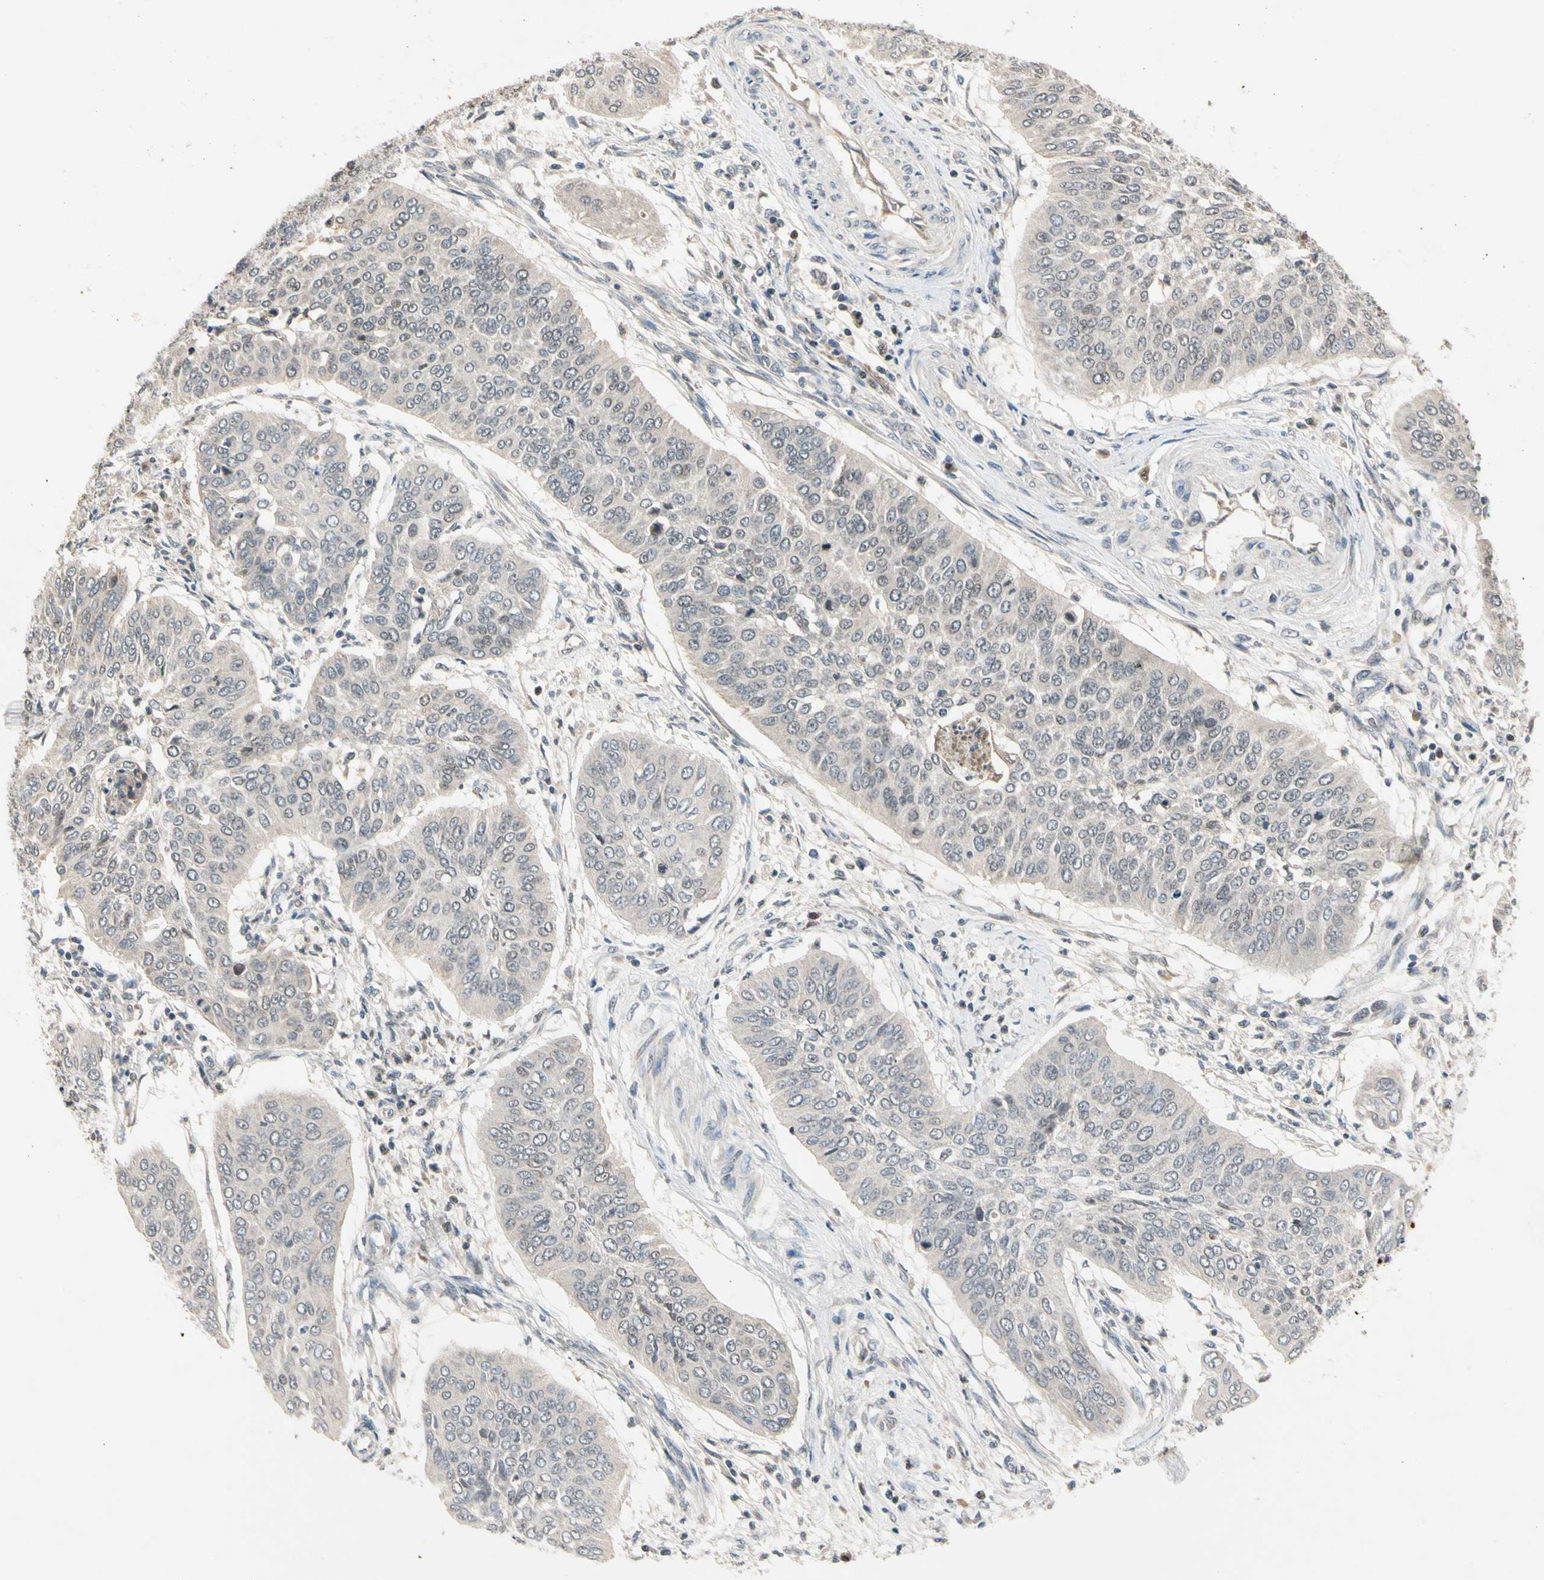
{"staining": {"intensity": "negative", "quantity": "none", "location": "none"}, "tissue": "cervical cancer", "cell_type": "Tumor cells", "image_type": "cancer", "snomed": [{"axis": "morphology", "description": "Normal tissue, NOS"}, {"axis": "morphology", "description": "Squamous cell carcinoma, NOS"}, {"axis": "topography", "description": "Cervix"}], "caption": "The photomicrograph exhibits no staining of tumor cells in cervical cancer.", "gene": "RIOX2", "patient": {"sex": "female", "age": 39}}